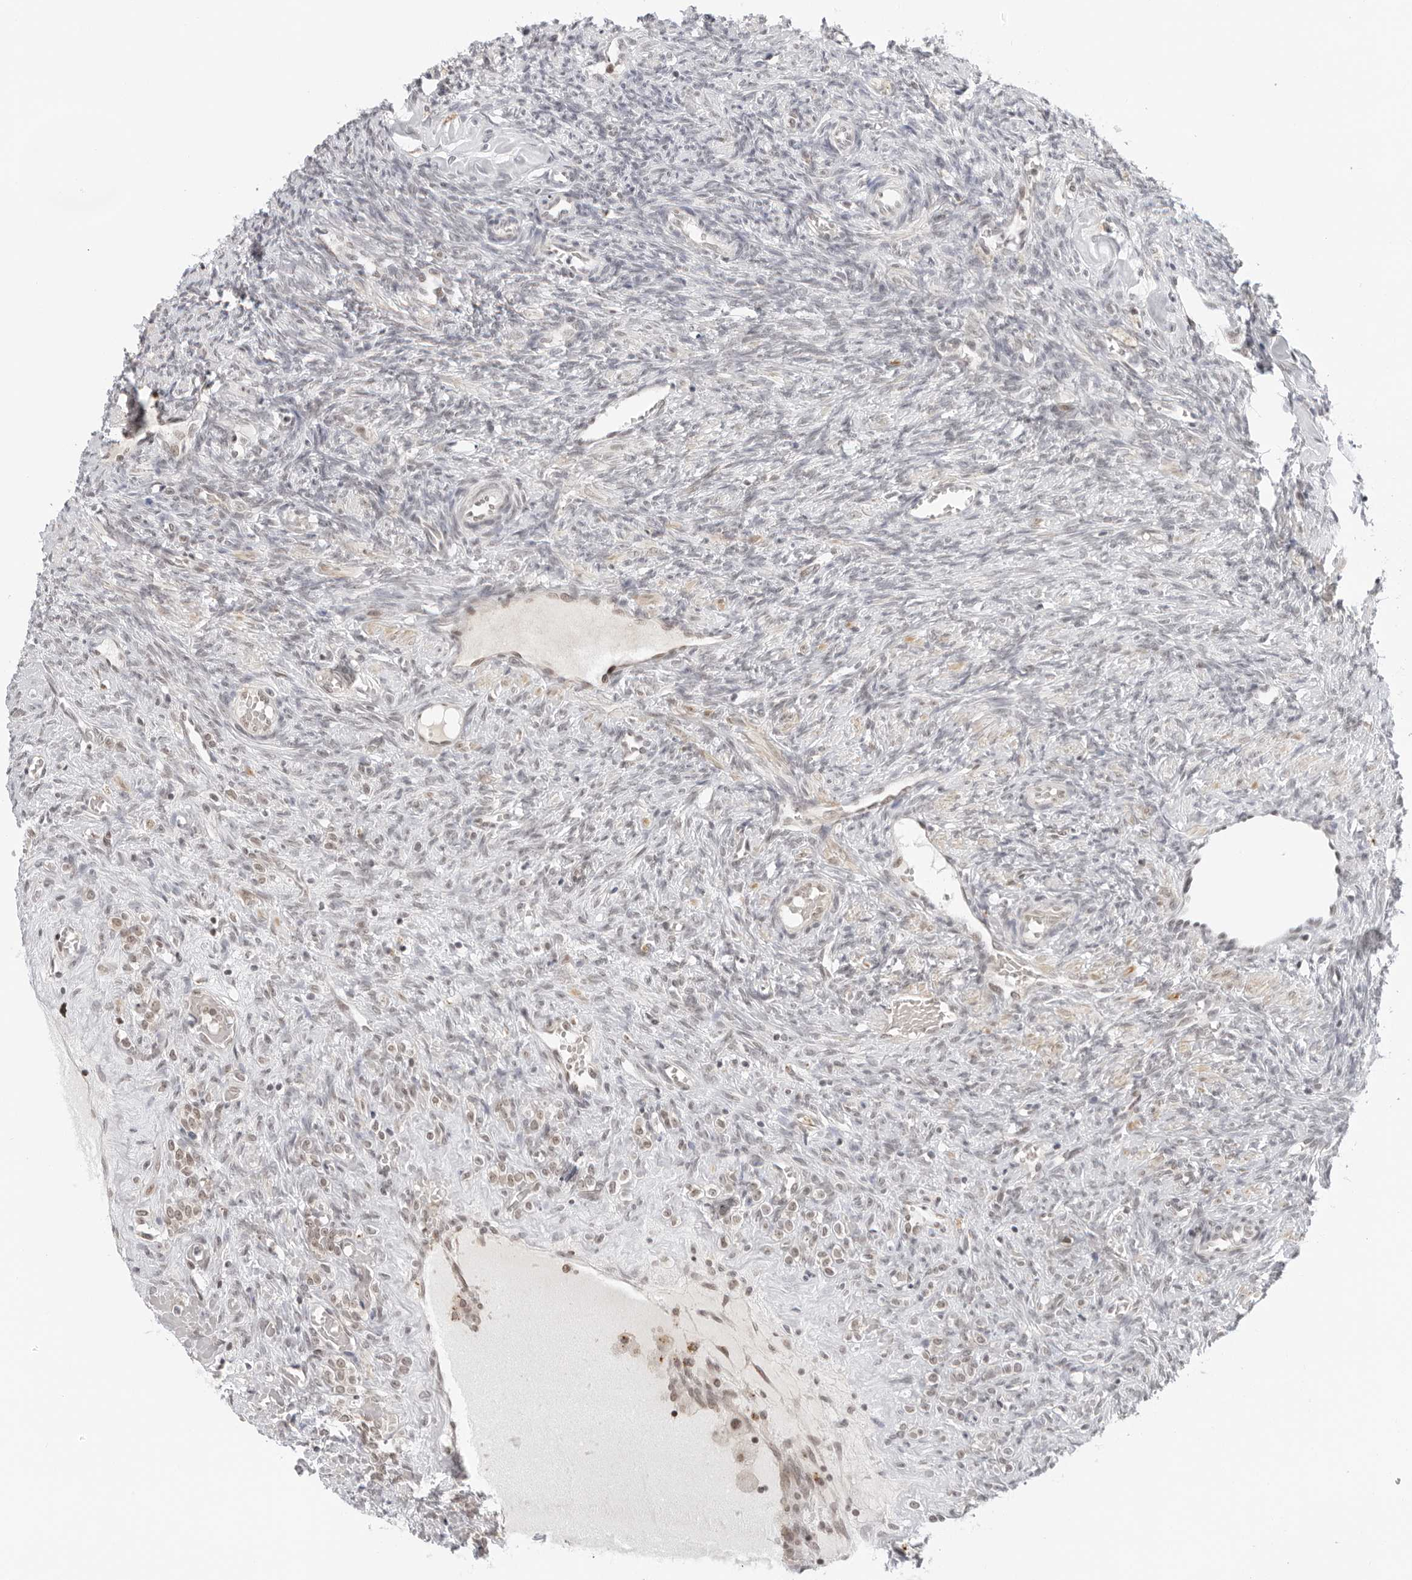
{"staining": {"intensity": "weak", "quantity": ">75%", "location": "nuclear"}, "tissue": "ovary", "cell_type": "Follicle cells", "image_type": "normal", "snomed": [{"axis": "morphology", "description": "Normal tissue, NOS"}, {"axis": "topography", "description": "Ovary"}], "caption": "Protein expression analysis of unremarkable human ovary reveals weak nuclear positivity in about >75% of follicle cells.", "gene": "TOX4", "patient": {"sex": "female", "age": 41}}